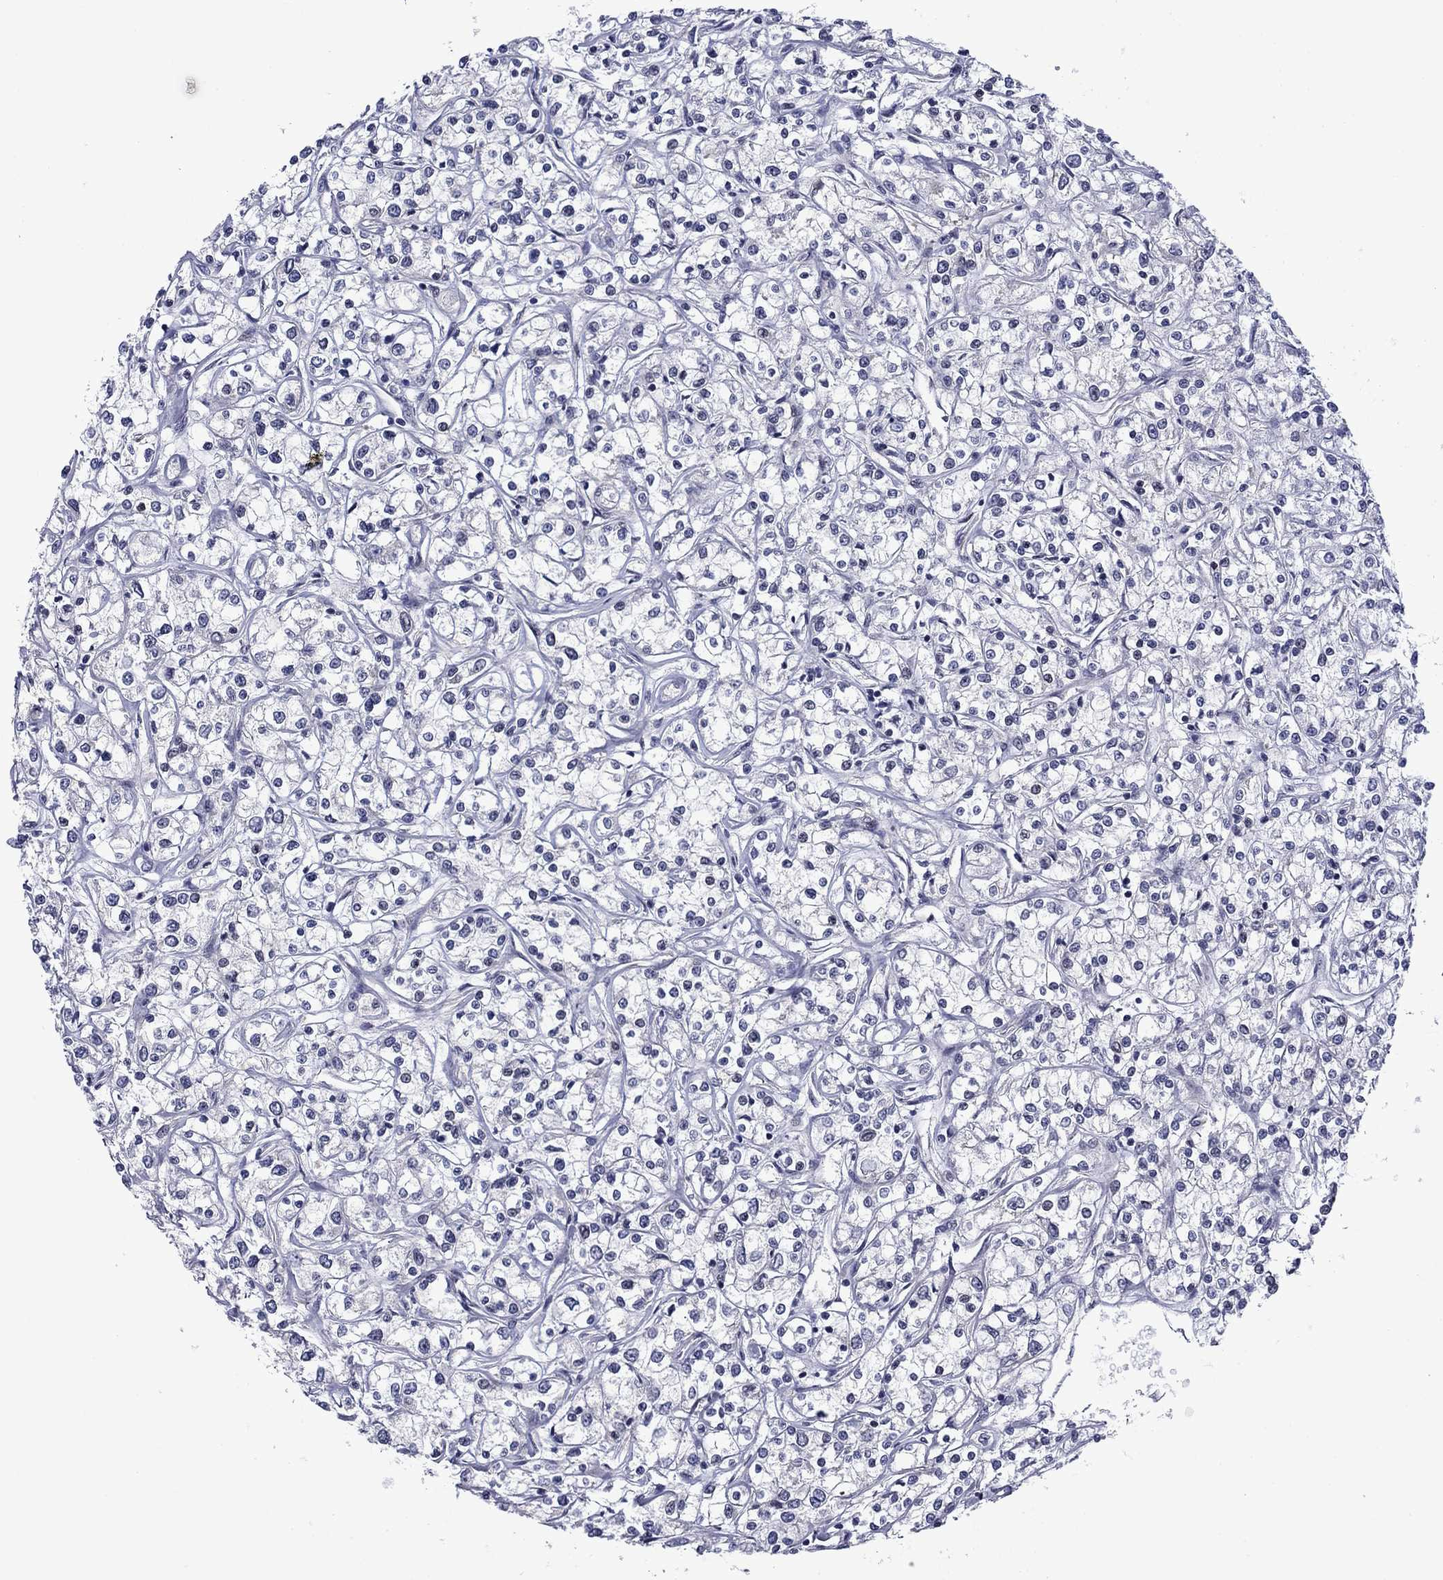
{"staining": {"intensity": "negative", "quantity": "none", "location": "none"}, "tissue": "renal cancer", "cell_type": "Tumor cells", "image_type": "cancer", "snomed": [{"axis": "morphology", "description": "Adenocarcinoma, NOS"}, {"axis": "topography", "description": "Kidney"}], "caption": "A high-resolution photomicrograph shows immunohistochemistry (IHC) staining of renal cancer (adenocarcinoma), which demonstrates no significant staining in tumor cells.", "gene": "SURF2", "patient": {"sex": "female", "age": 59}}